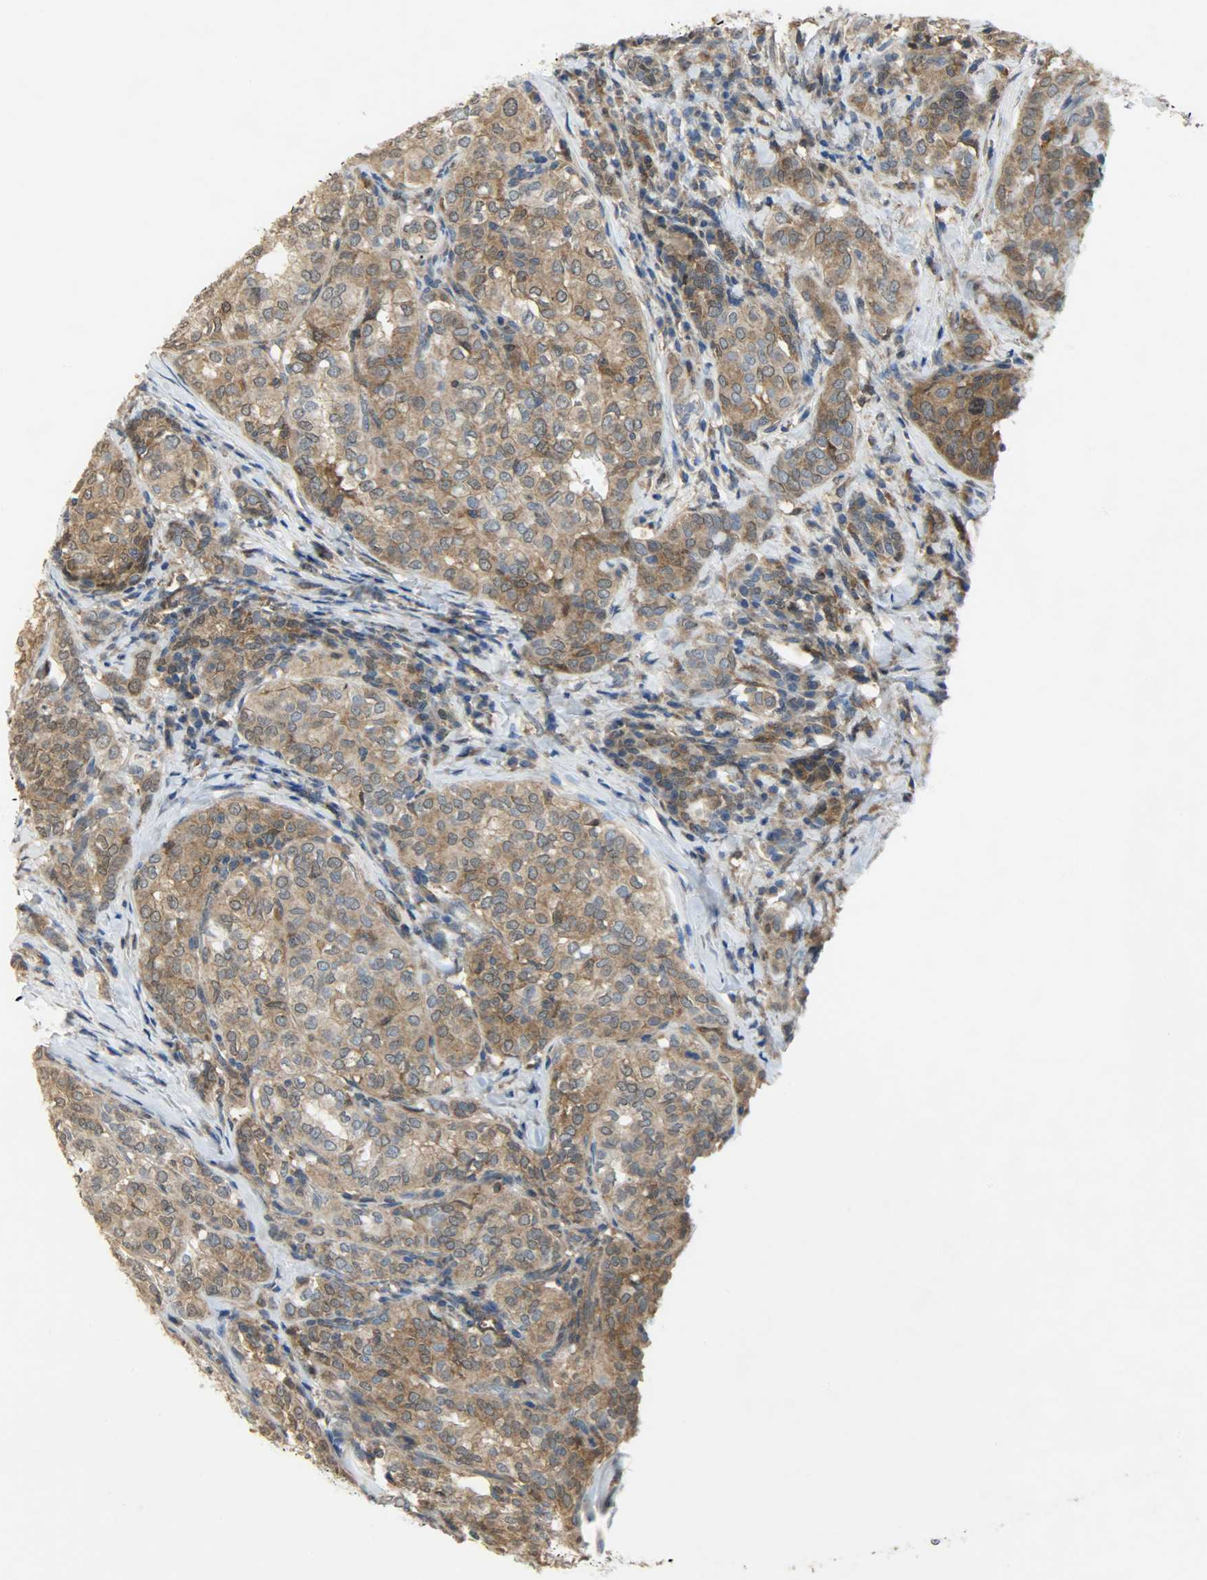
{"staining": {"intensity": "moderate", "quantity": ">75%", "location": "cytoplasmic/membranous"}, "tissue": "thyroid cancer", "cell_type": "Tumor cells", "image_type": "cancer", "snomed": [{"axis": "morphology", "description": "Papillary adenocarcinoma, NOS"}, {"axis": "topography", "description": "Thyroid gland"}], "caption": "Moderate cytoplasmic/membranous staining is appreciated in about >75% of tumor cells in thyroid papillary adenocarcinoma.", "gene": "TRIM21", "patient": {"sex": "female", "age": 30}}